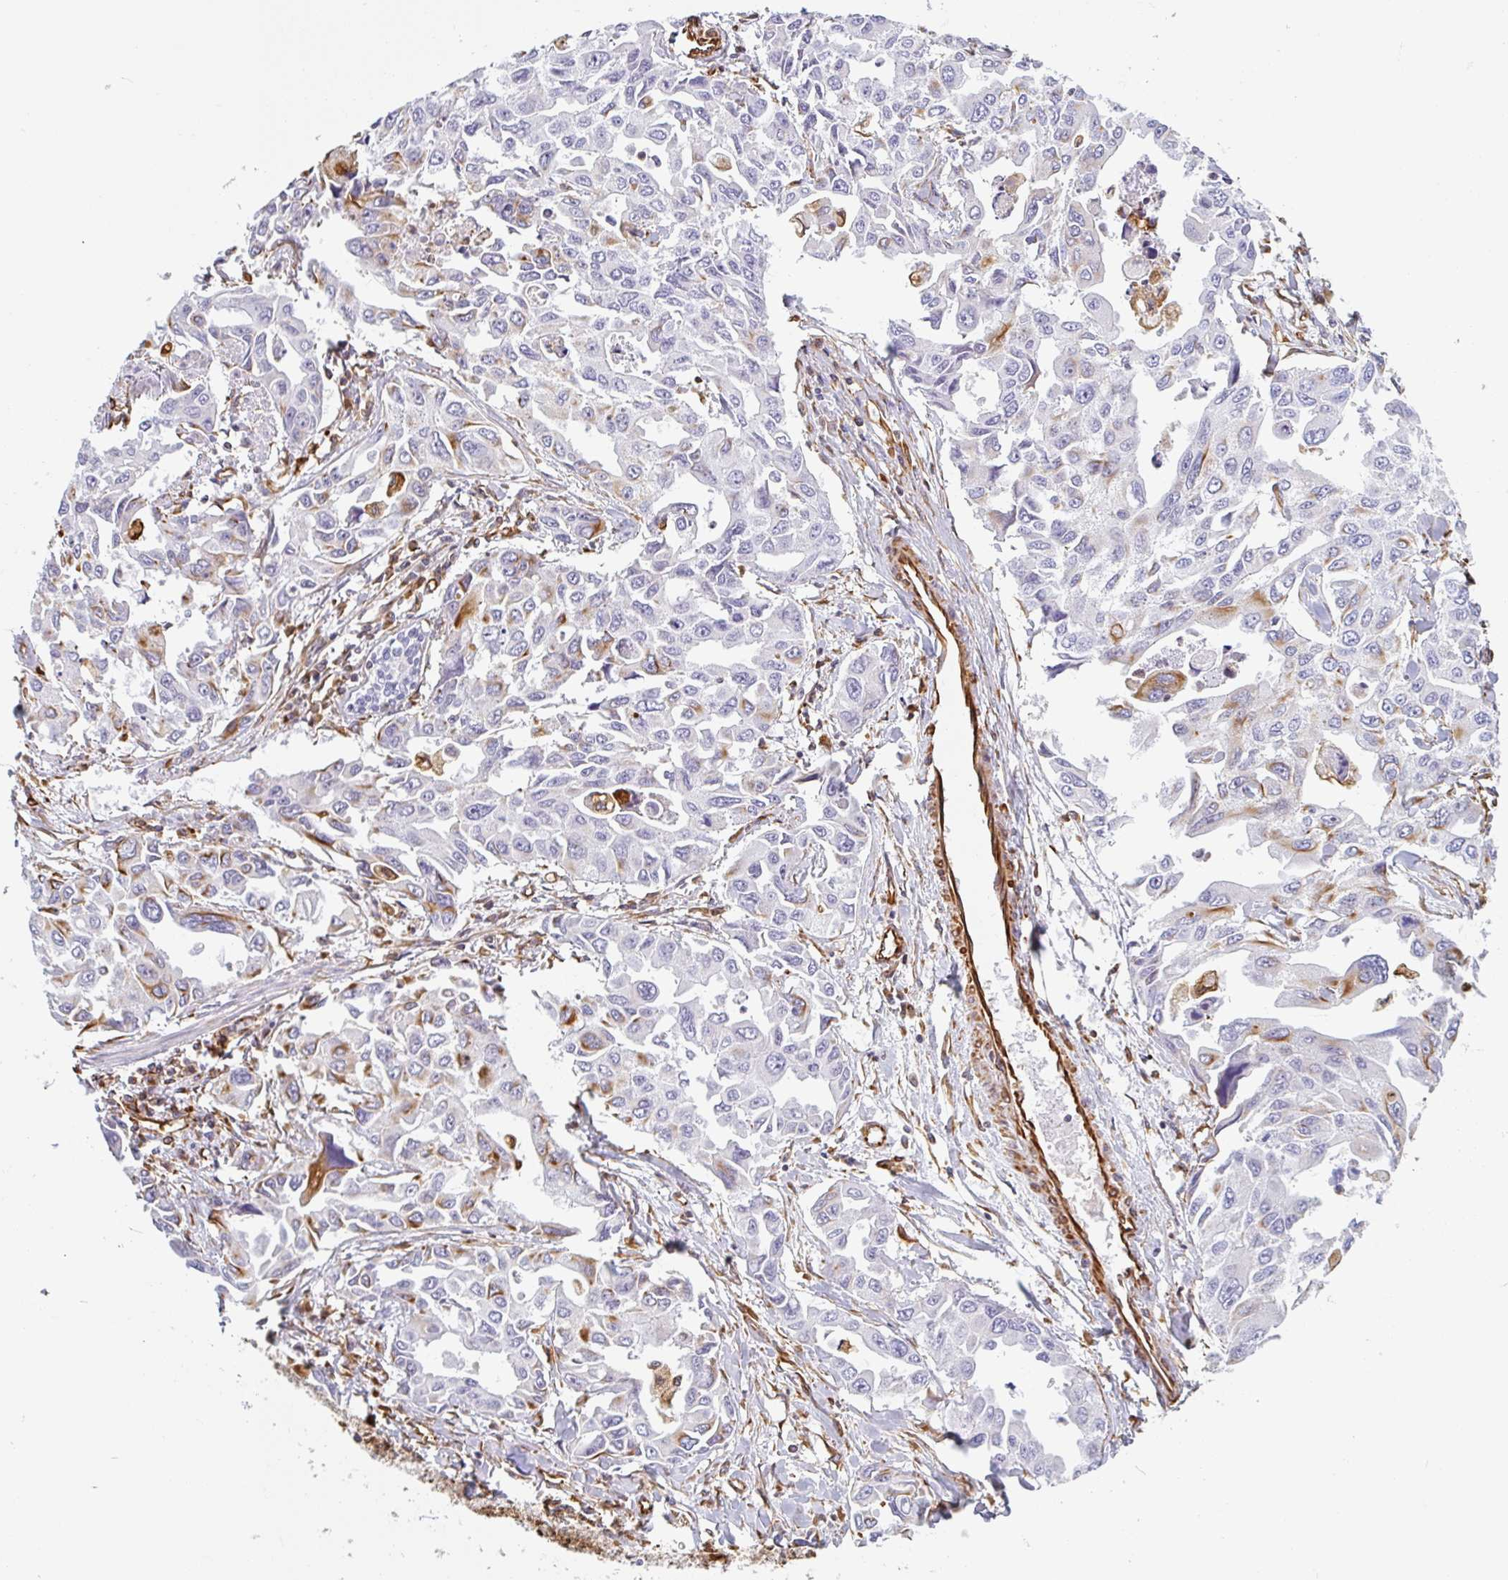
{"staining": {"intensity": "moderate", "quantity": "<25%", "location": "cytoplasmic/membranous"}, "tissue": "lung cancer", "cell_type": "Tumor cells", "image_type": "cancer", "snomed": [{"axis": "morphology", "description": "Adenocarcinoma, NOS"}, {"axis": "topography", "description": "Lung"}], "caption": "Protein expression analysis of adenocarcinoma (lung) exhibits moderate cytoplasmic/membranous positivity in approximately <25% of tumor cells.", "gene": "PPFIA1", "patient": {"sex": "male", "age": 64}}